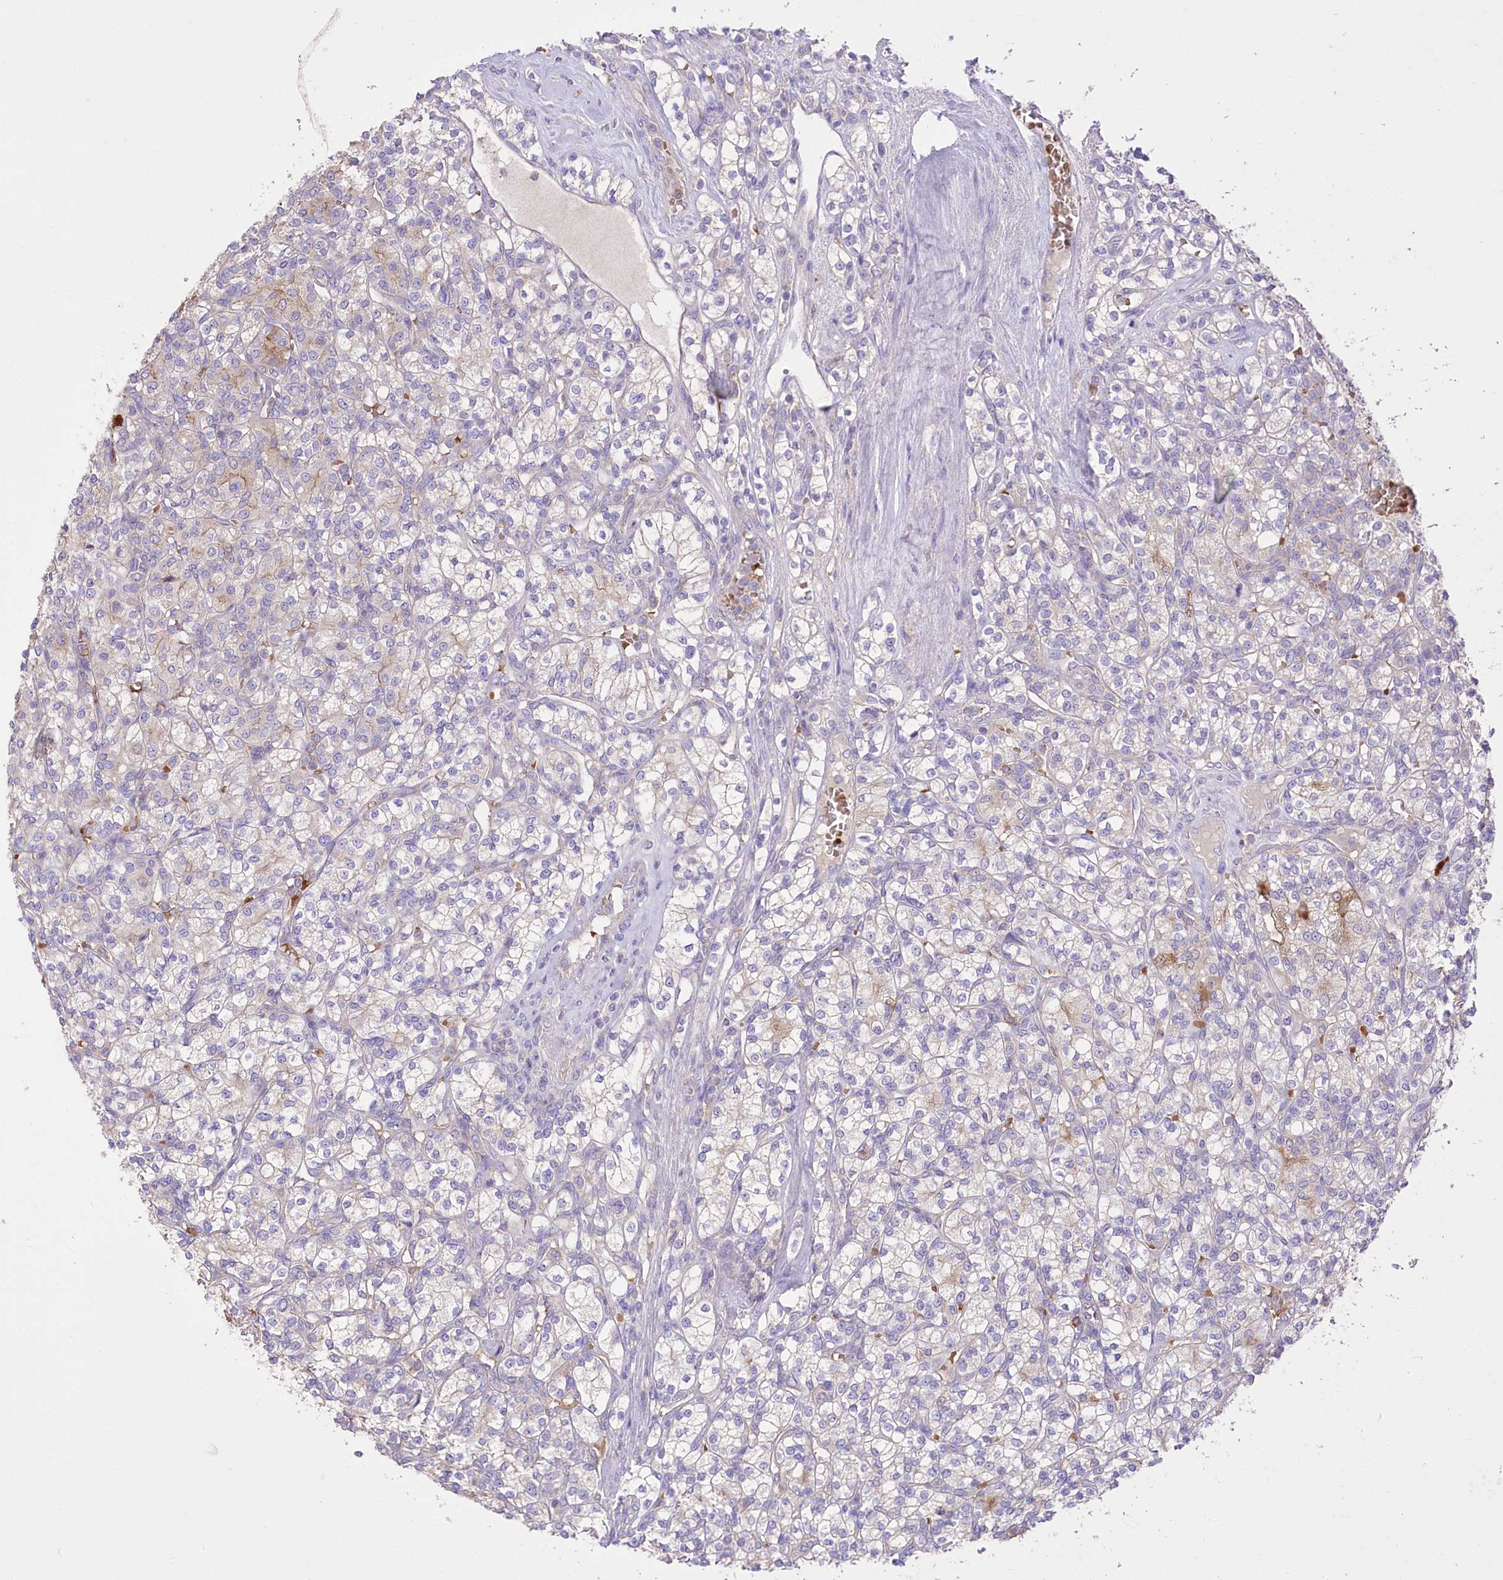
{"staining": {"intensity": "weak", "quantity": "<25%", "location": "cytoplasmic/membranous"}, "tissue": "renal cancer", "cell_type": "Tumor cells", "image_type": "cancer", "snomed": [{"axis": "morphology", "description": "Adenocarcinoma, NOS"}, {"axis": "topography", "description": "Kidney"}], "caption": "The micrograph reveals no staining of tumor cells in renal cancer. (Immunohistochemistry, brightfield microscopy, high magnification).", "gene": "PRSS53", "patient": {"sex": "male", "age": 77}}